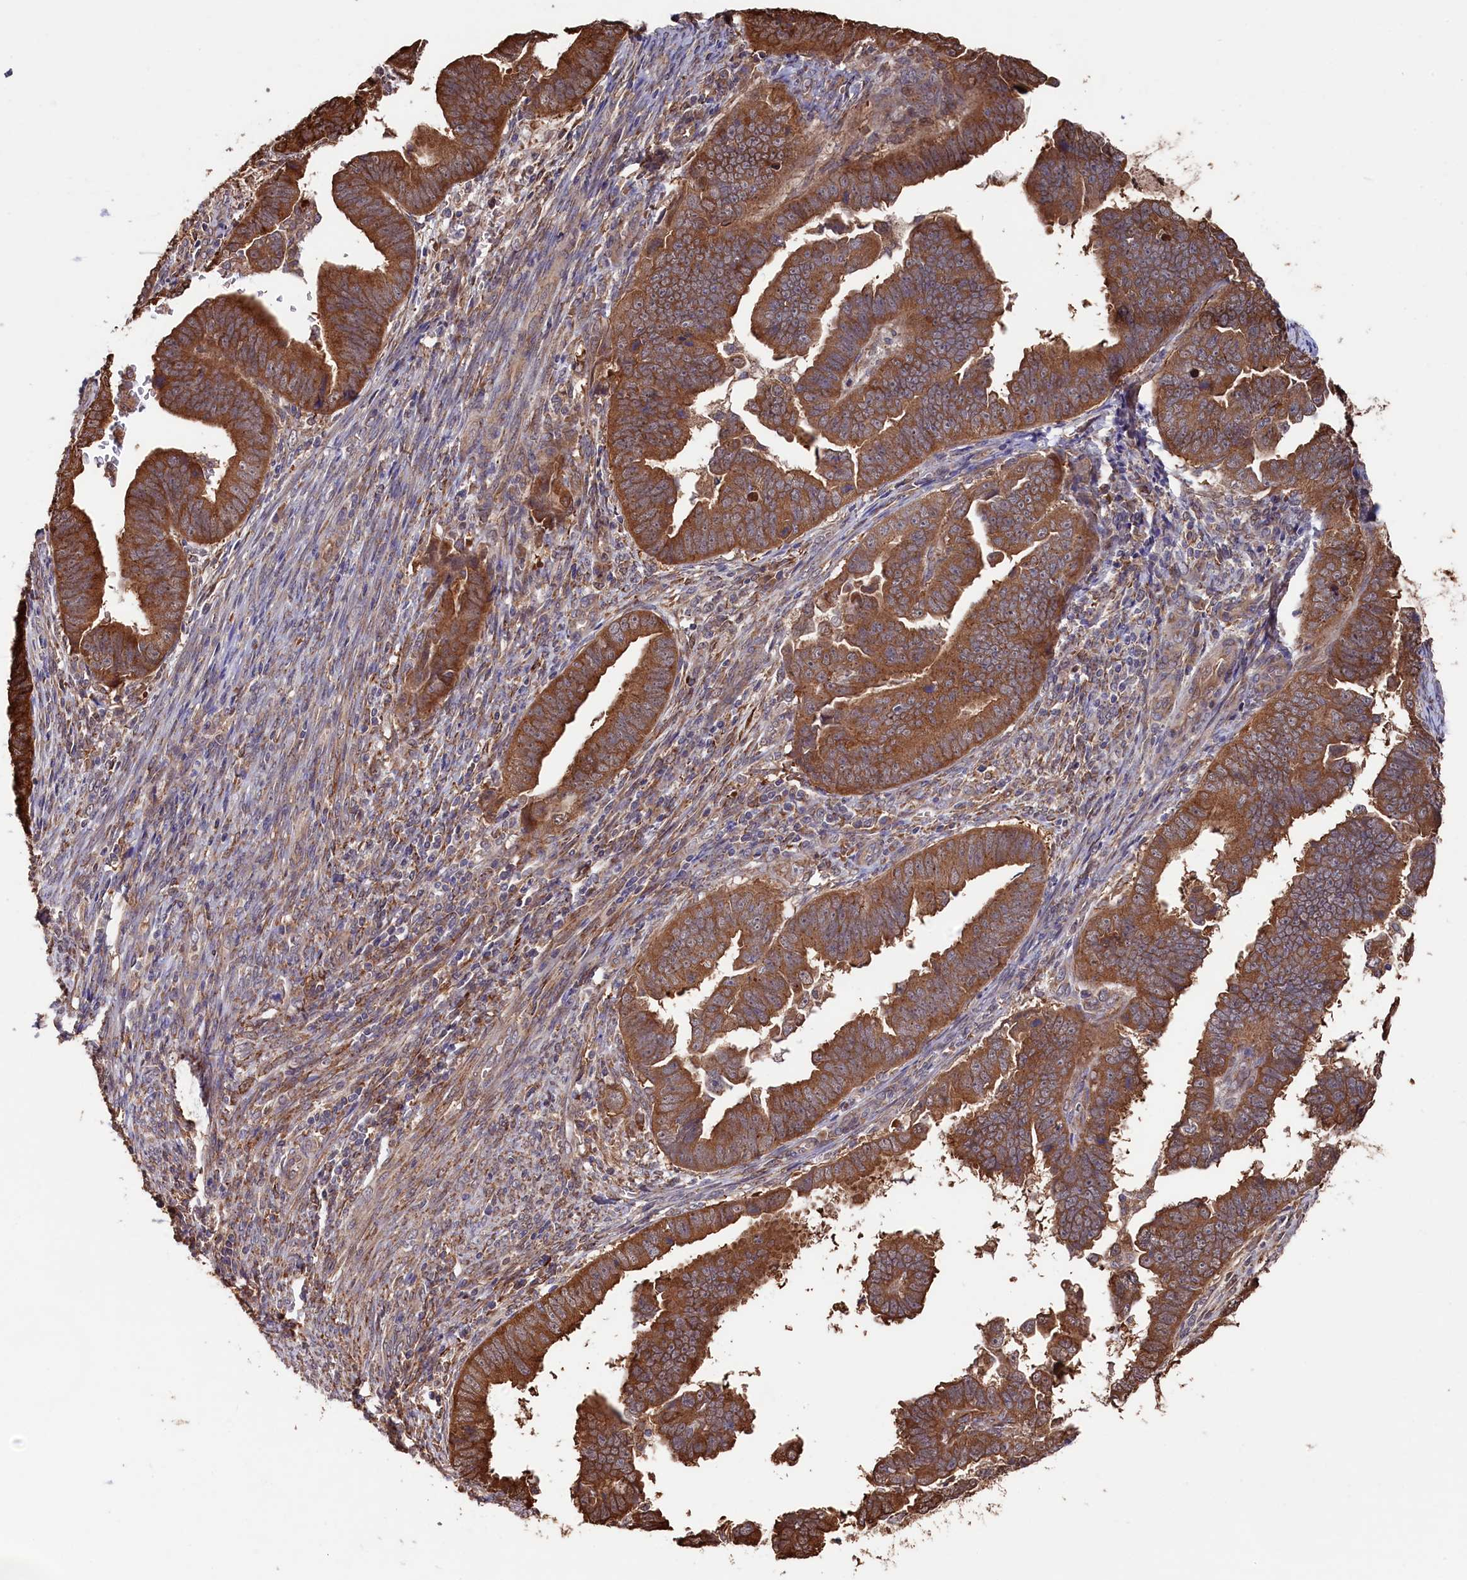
{"staining": {"intensity": "strong", "quantity": ">75%", "location": "cytoplasmic/membranous"}, "tissue": "endometrial cancer", "cell_type": "Tumor cells", "image_type": "cancer", "snomed": [{"axis": "morphology", "description": "Adenocarcinoma, NOS"}, {"axis": "topography", "description": "Endometrium"}], "caption": "Immunohistochemical staining of endometrial cancer (adenocarcinoma) exhibits high levels of strong cytoplasmic/membranous expression in approximately >75% of tumor cells. (Brightfield microscopy of DAB IHC at high magnification).", "gene": "SLC12A4", "patient": {"sex": "female", "age": 75}}